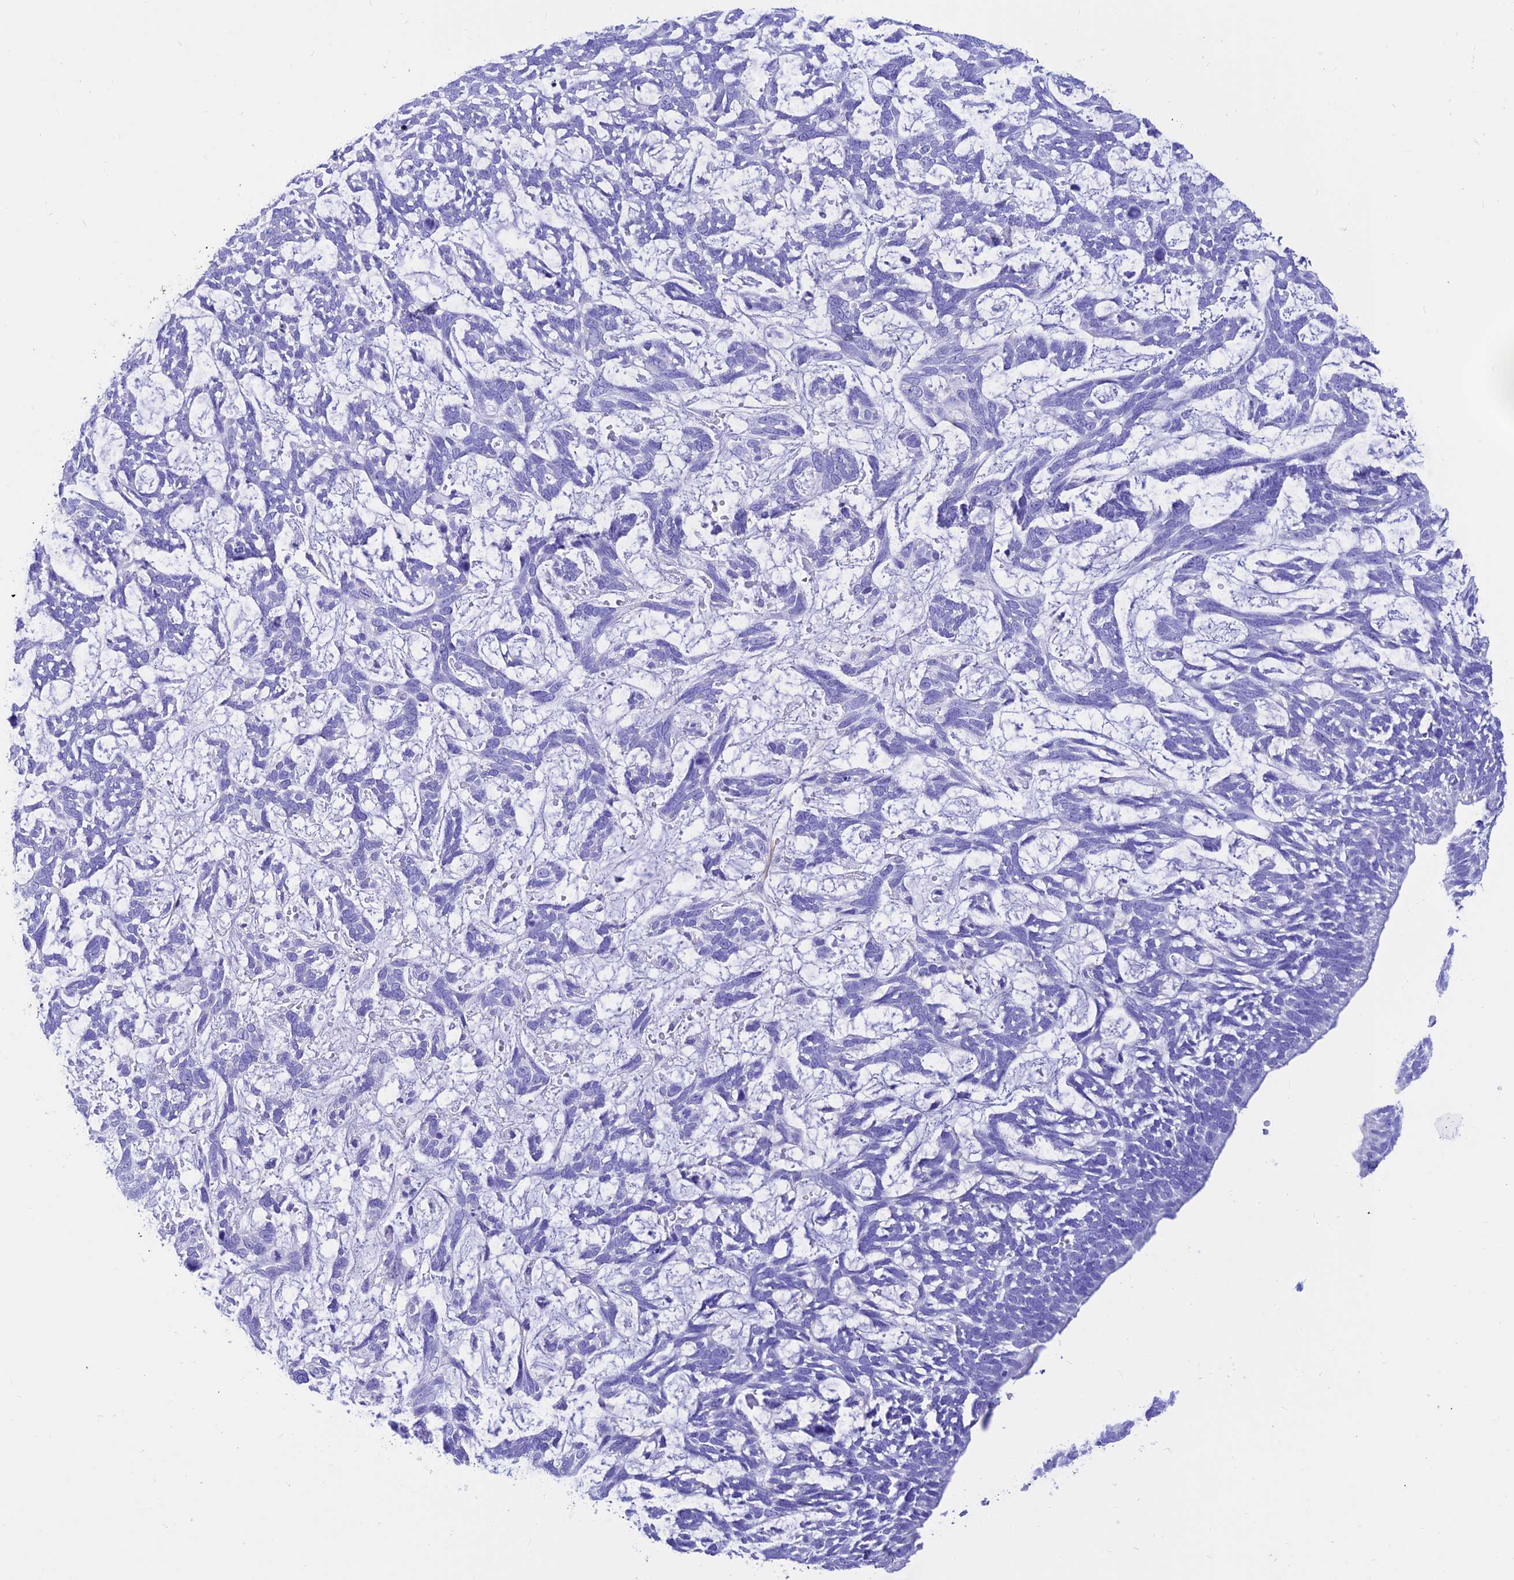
{"staining": {"intensity": "negative", "quantity": "none", "location": "none"}, "tissue": "skin cancer", "cell_type": "Tumor cells", "image_type": "cancer", "snomed": [{"axis": "morphology", "description": "Basal cell carcinoma"}, {"axis": "topography", "description": "Skin"}], "caption": "High power microscopy micrograph of an IHC histopathology image of skin basal cell carcinoma, revealing no significant positivity in tumor cells.", "gene": "PRNP", "patient": {"sex": "male", "age": 88}}